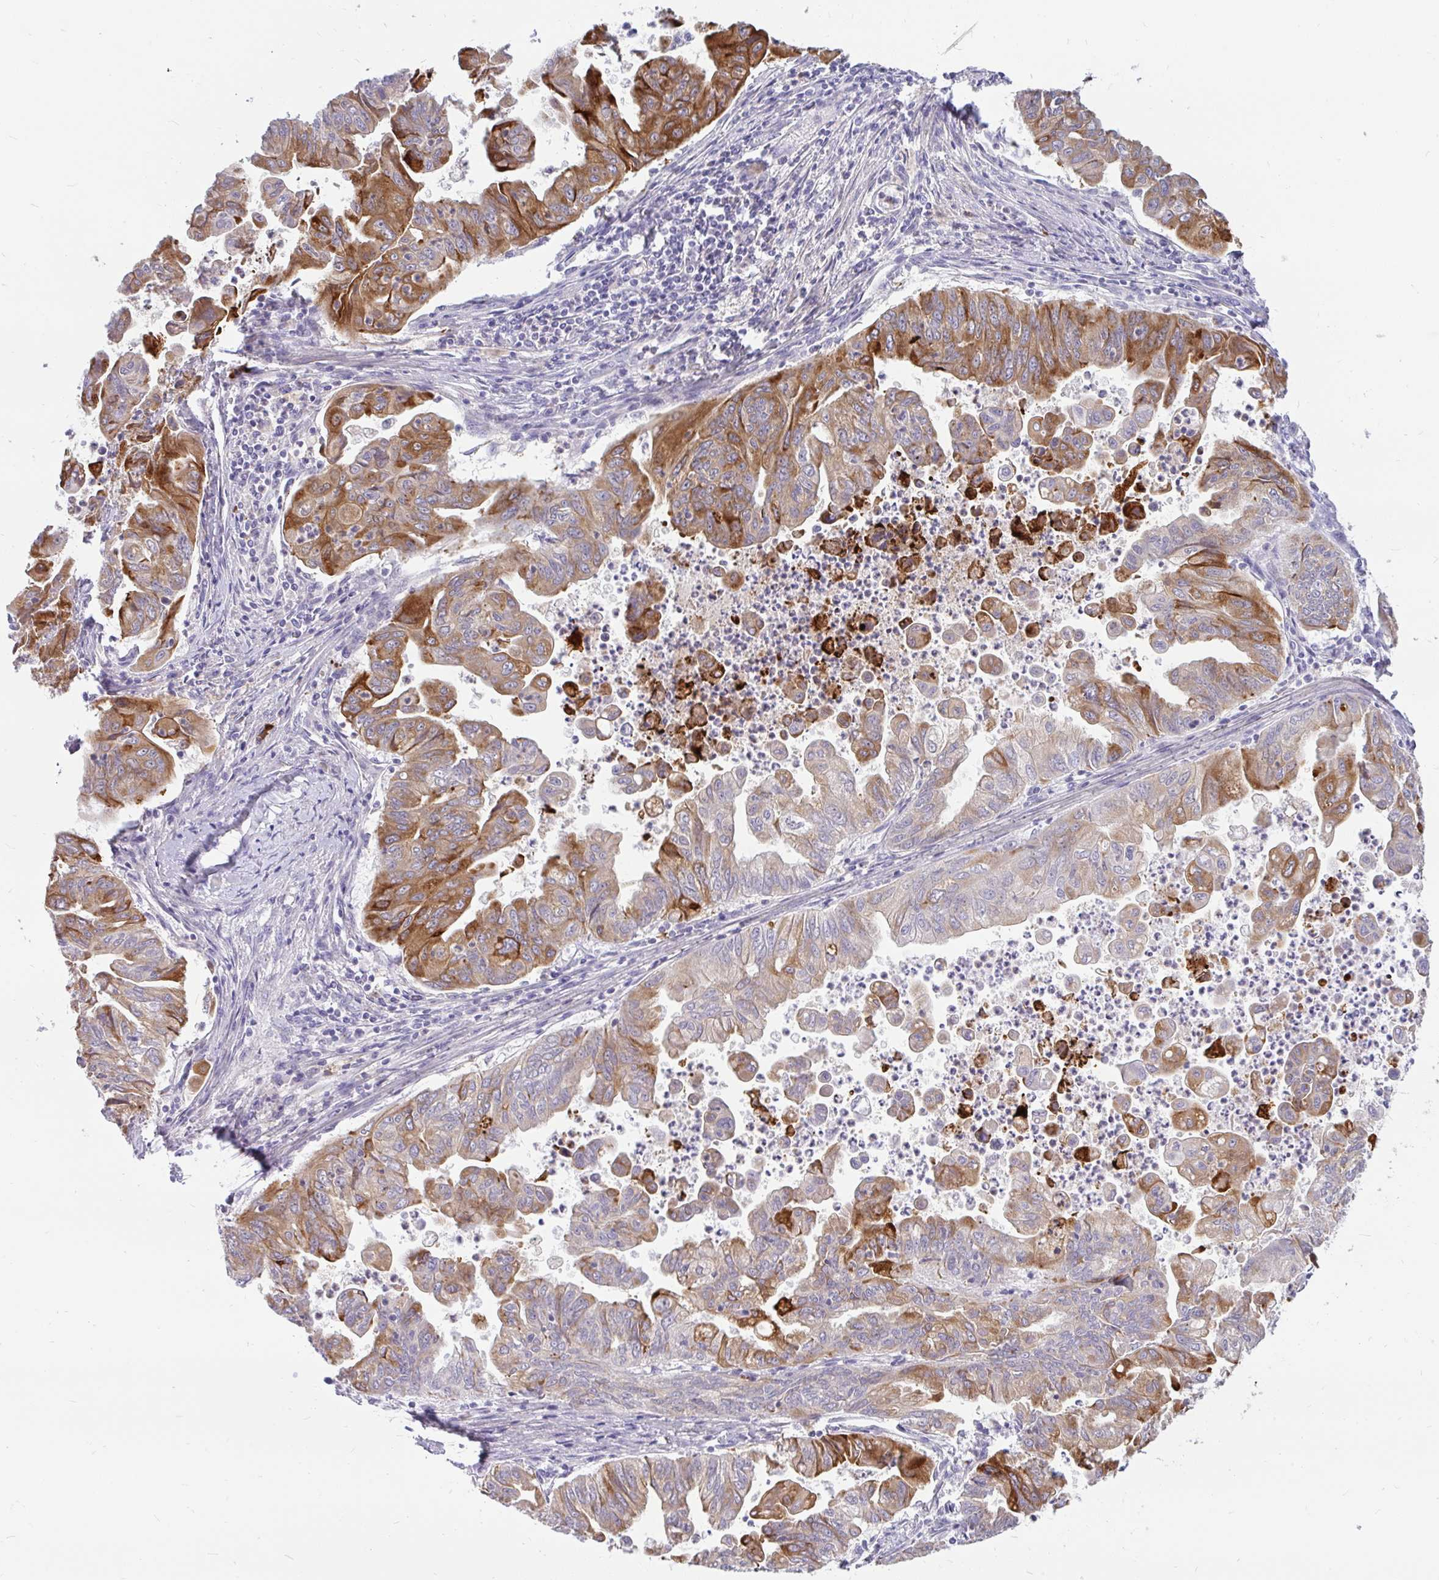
{"staining": {"intensity": "moderate", "quantity": ">75%", "location": "cytoplasmic/membranous"}, "tissue": "stomach cancer", "cell_type": "Tumor cells", "image_type": "cancer", "snomed": [{"axis": "morphology", "description": "Adenocarcinoma, NOS"}, {"axis": "topography", "description": "Stomach, upper"}], "caption": "Protein expression by immunohistochemistry exhibits moderate cytoplasmic/membranous positivity in approximately >75% of tumor cells in stomach adenocarcinoma. (DAB (3,3'-diaminobenzidine) IHC, brown staining for protein, blue staining for nuclei).", "gene": "KIAA2013", "patient": {"sex": "male", "age": 80}}